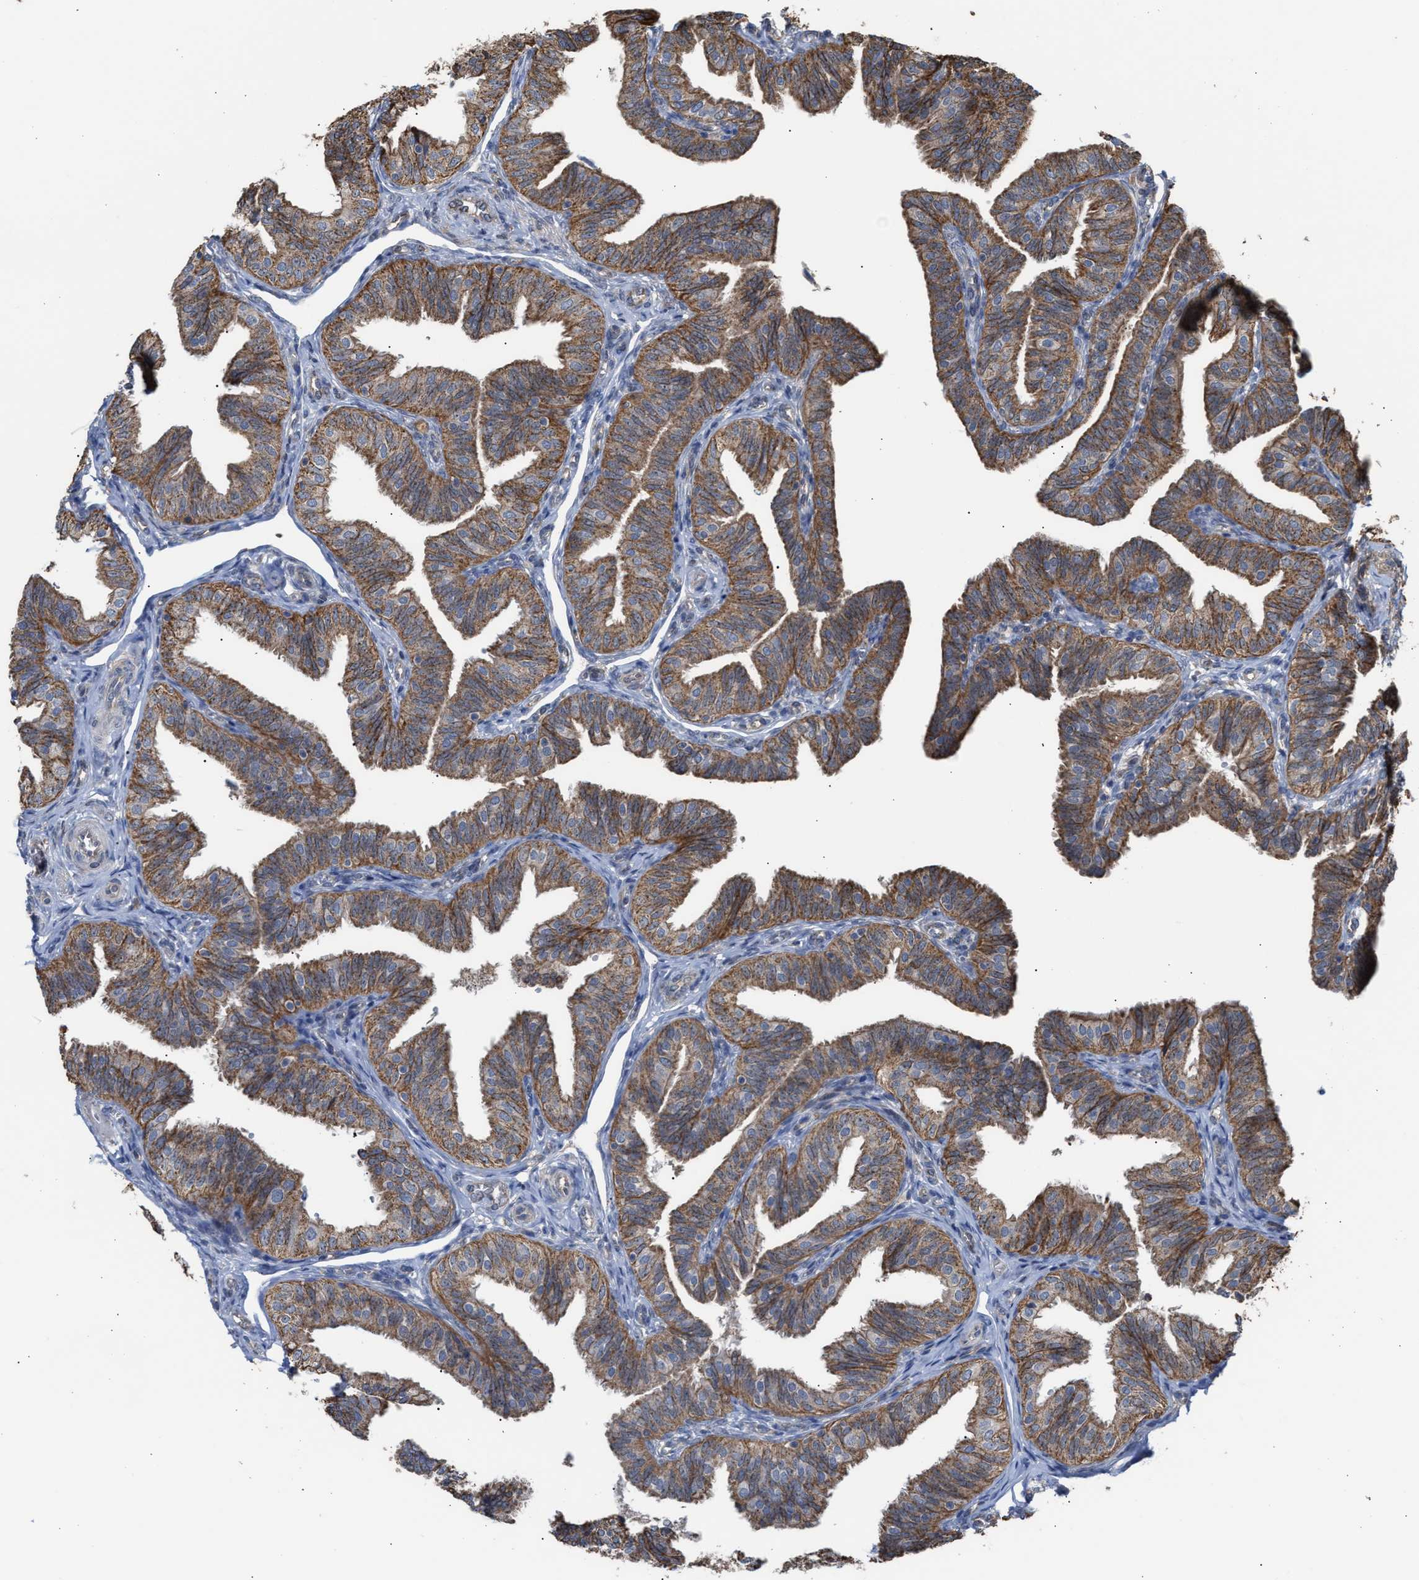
{"staining": {"intensity": "moderate", "quantity": ">75%", "location": "cytoplasmic/membranous"}, "tissue": "fallopian tube", "cell_type": "Glandular cells", "image_type": "normal", "snomed": [{"axis": "morphology", "description": "Normal tissue, NOS"}, {"axis": "topography", "description": "Fallopian tube"}], "caption": "Fallopian tube stained with DAB (3,3'-diaminobenzidine) IHC shows medium levels of moderate cytoplasmic/membranous staining in about >75% of glandular cells. Immunohistochemistry stains the protein in brown and the nuclei are stained blue.", "gene": "EXOSC2", "patient": {"sex": "female", "age": 35}}